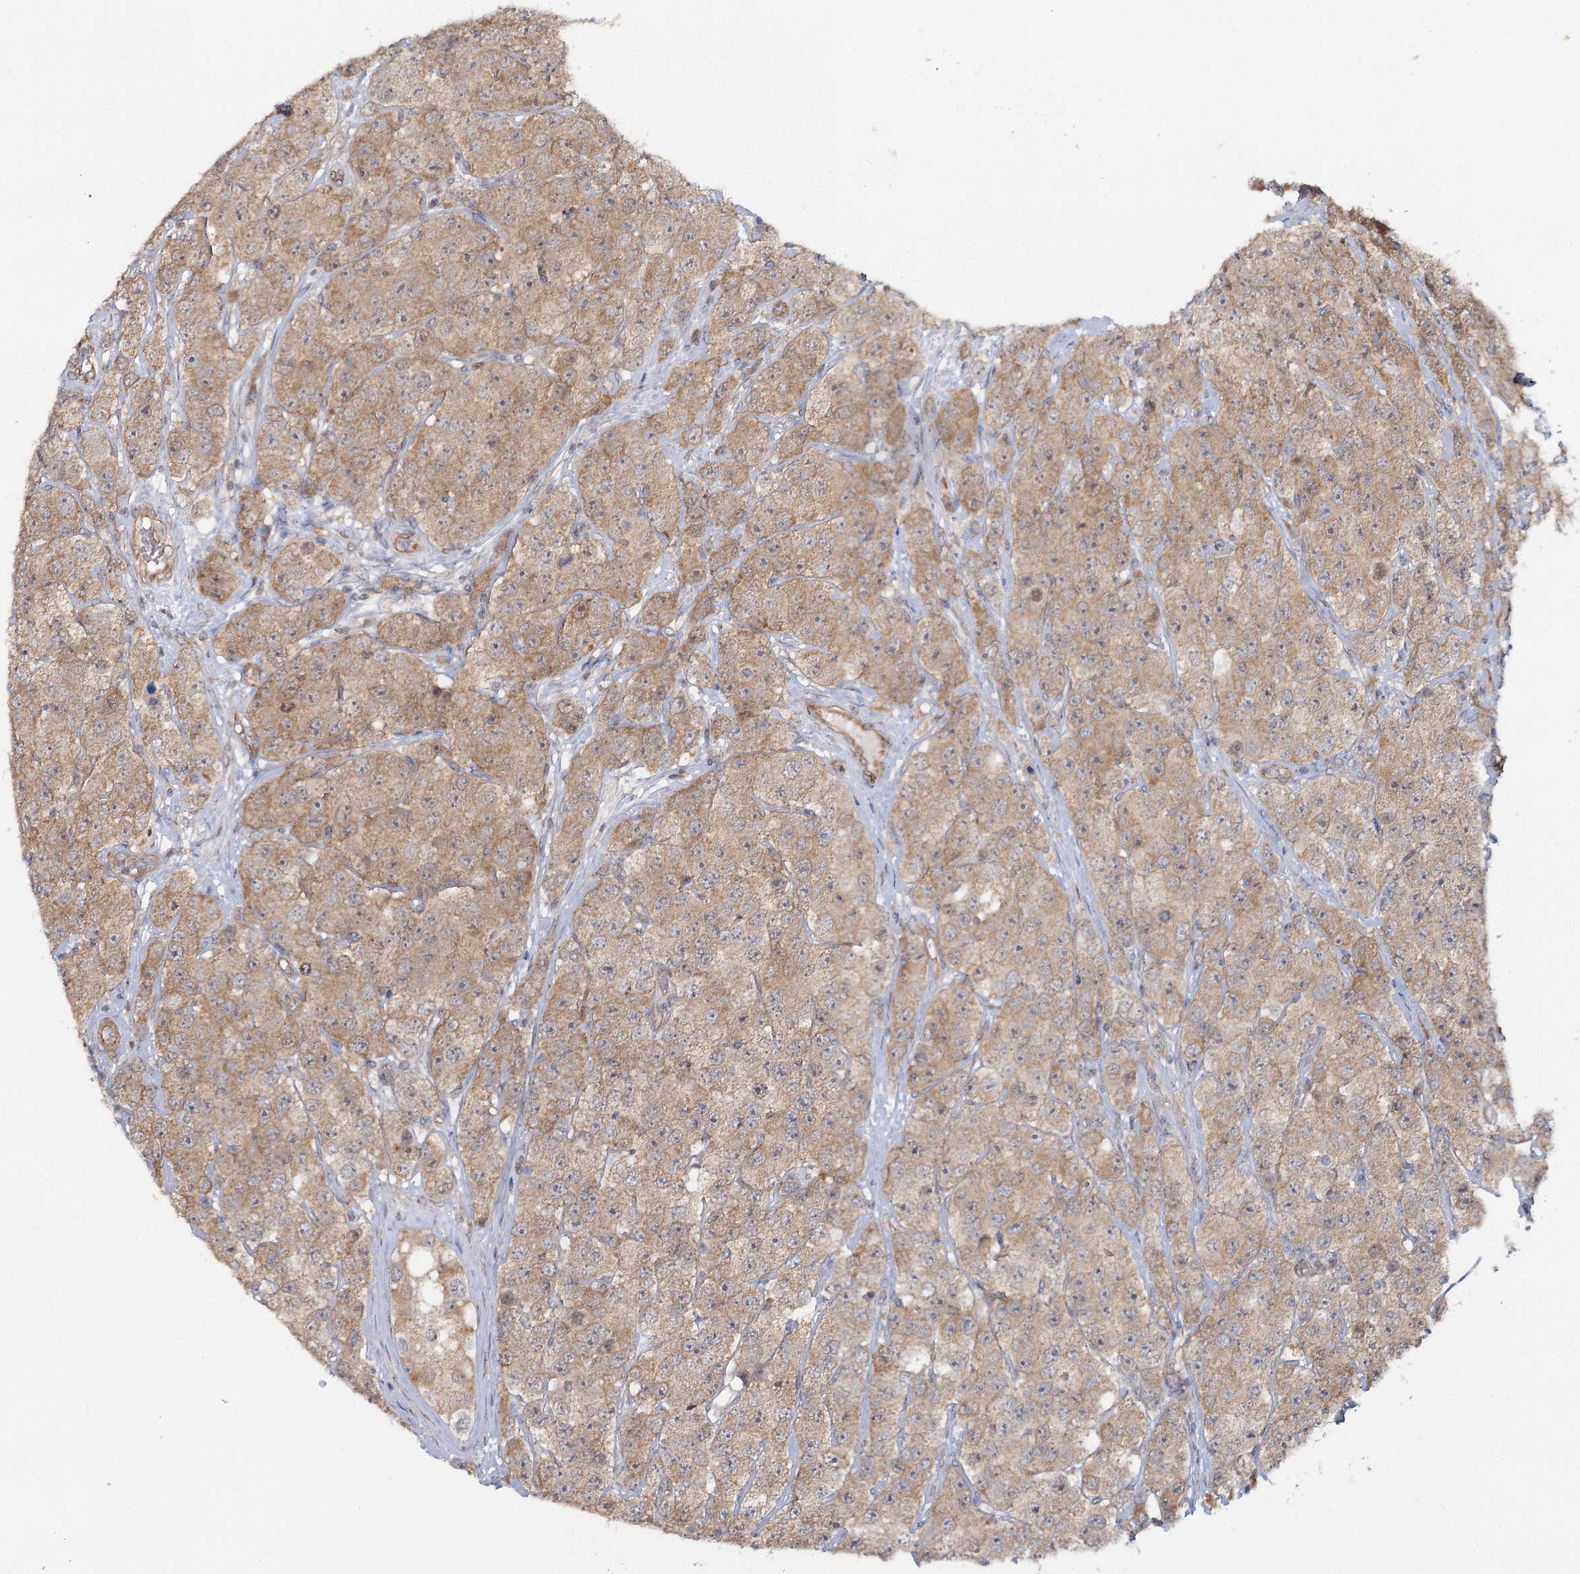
{"staining": {"intensity": "moderate", "quantity": ">75%", "location": "cytoplasmic/membranous"}, "tissue": "testis cancer", "cell_type": "Tumor cells", "image_type": "cancer", "snomed": [{"axis": "morphology", "description": "Seminoma, NOS"}, {"axis": "topography", "description": "Testis"}], "caption": "Immunohistochemical staining of testis cancer (seminoma) shows medium levels of moderate cytoplasmic/membranous positivity in approximately >75% of tumor cells. (DAB IHC with brightfield microscopy, high magnification).", "gene": "TBC1D9B", "patient": {"sex": "male", "age": 28}}